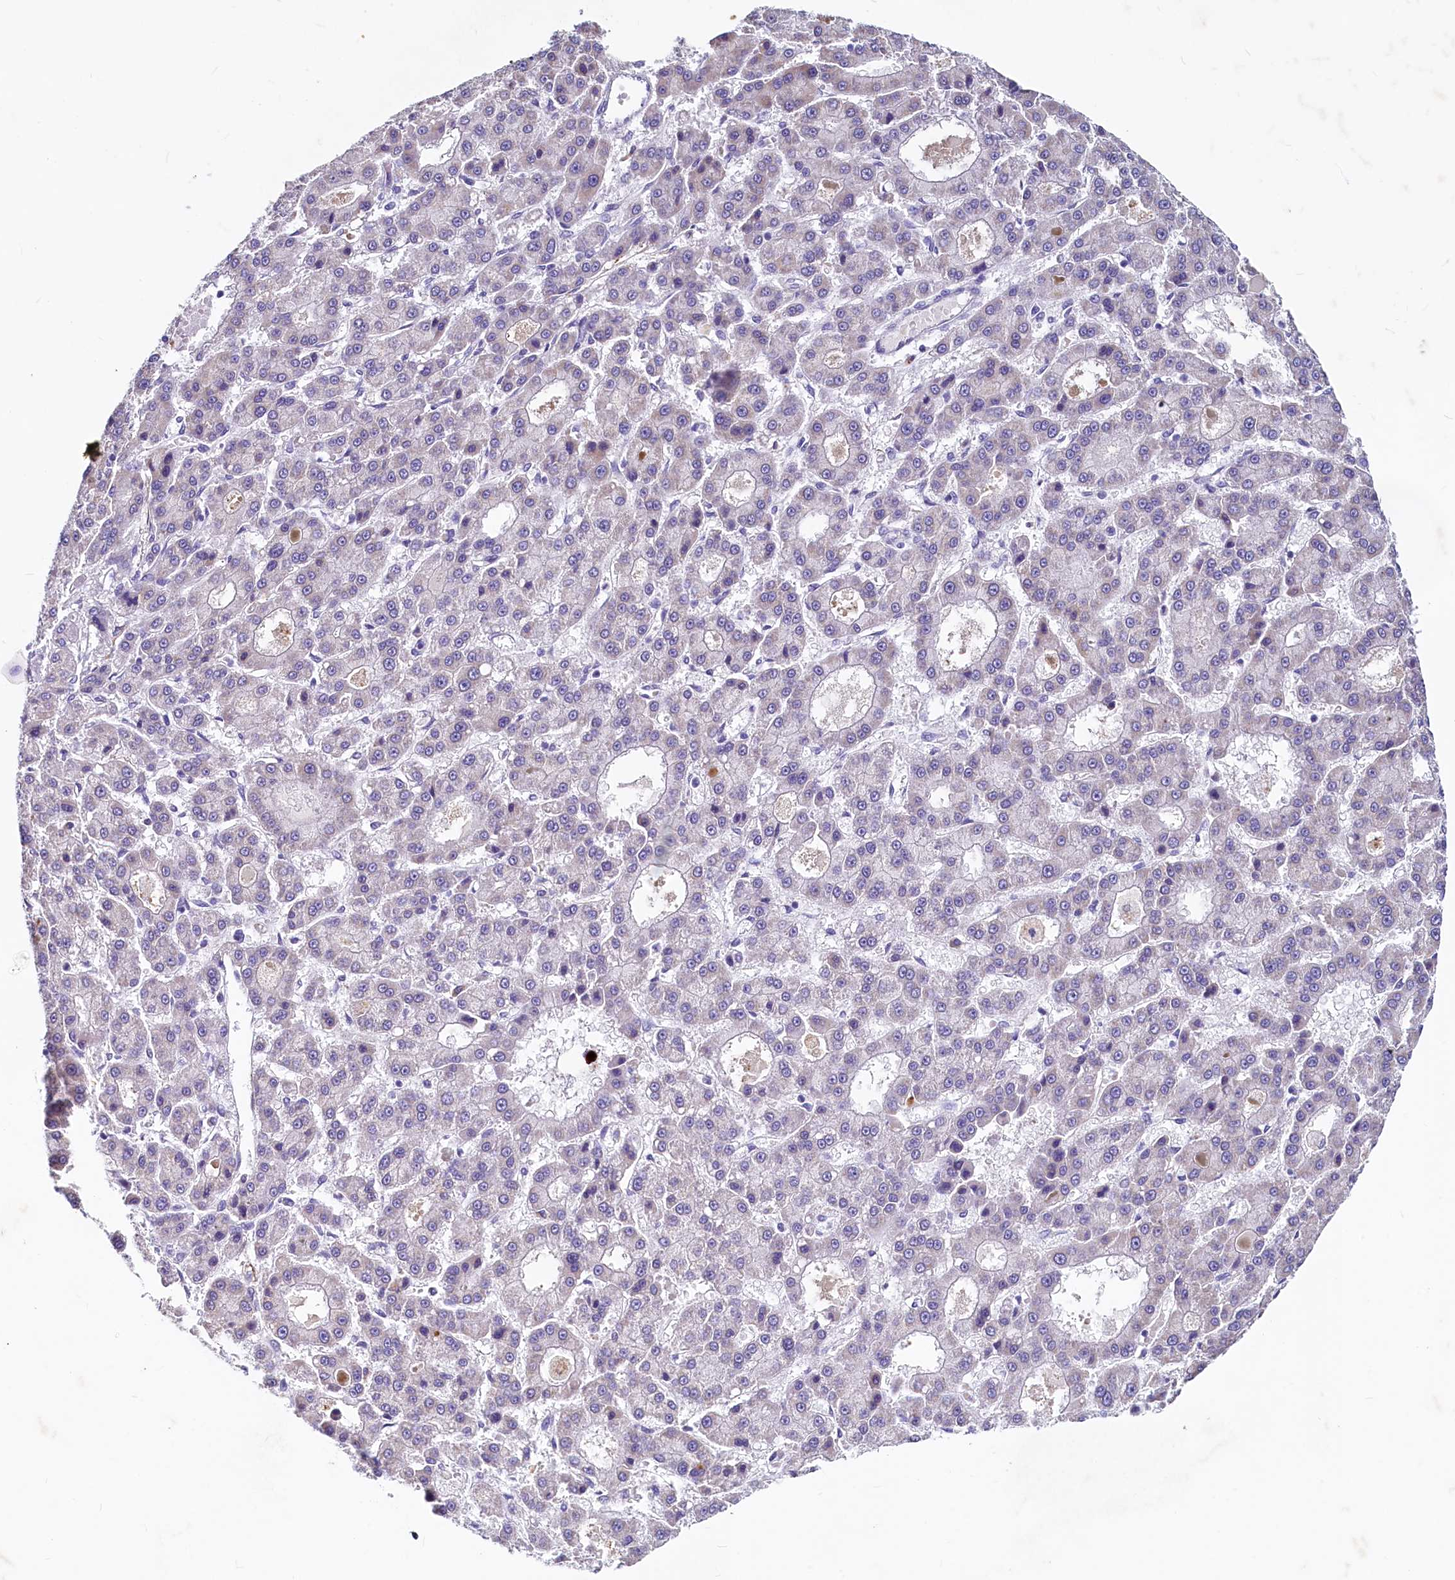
{"staining": {"intensity": "negative", "quantity": "none", "location": "none"}, "tissue": "liver cancer", "cell_type": "Tumor cells", "image_type": "cancer", "snomed": [{"axis": "morphology", "description": "Carcinoma, Hepatocellular, NOS"}, {"axis": "topography", "description": "Liver"}], "caption": "Tumor cells show no significant protein positivity in liver cancer (hepatocellular carcinoma). The staining is performed using DAB brown chromogen with nuclei counter-stained in using hematoxylin.", "gene": "INSC", "patient": {"sex": "male", "age": 70}}